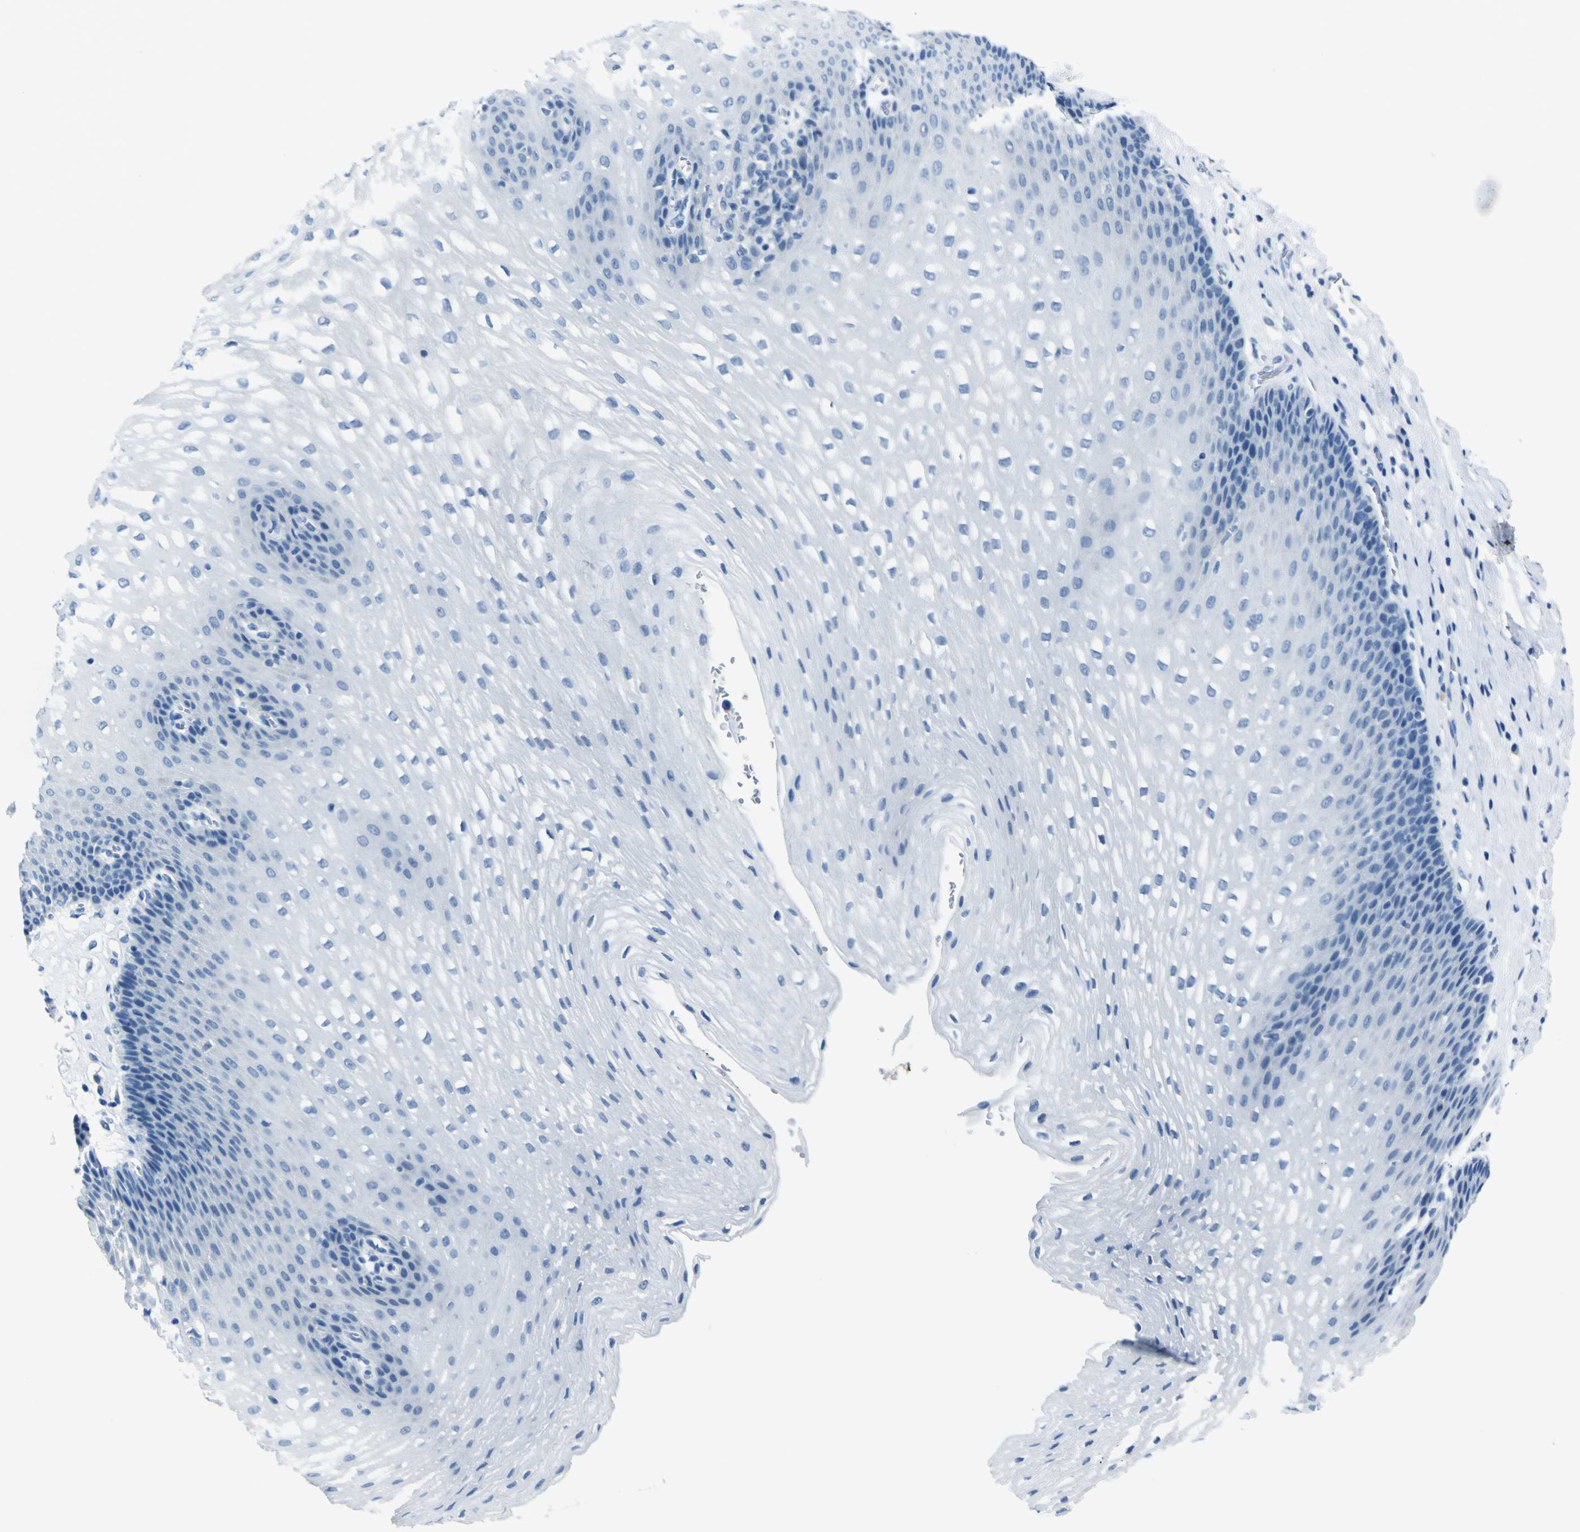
{"staining": {"intensity": "negative", "quantity": "none", "location": "none"}, "tissue": "esophagus", "cell_type": "Squamous epithelial cells", "image_type": "normal", "snomed": [{"axis": "morphology", "description": "Normal tissue, NOS"}, {"axis": "topography", "description": "Esophagus"}], "caption": "Immunohistochemistry (IHC) histopathology image of unremarkable esophagus stained for a protein (brown), which shows no expression in squamous epithelial cells.", "gene": "PHKG1", "patient": {"sex": "male", "age": 48}}